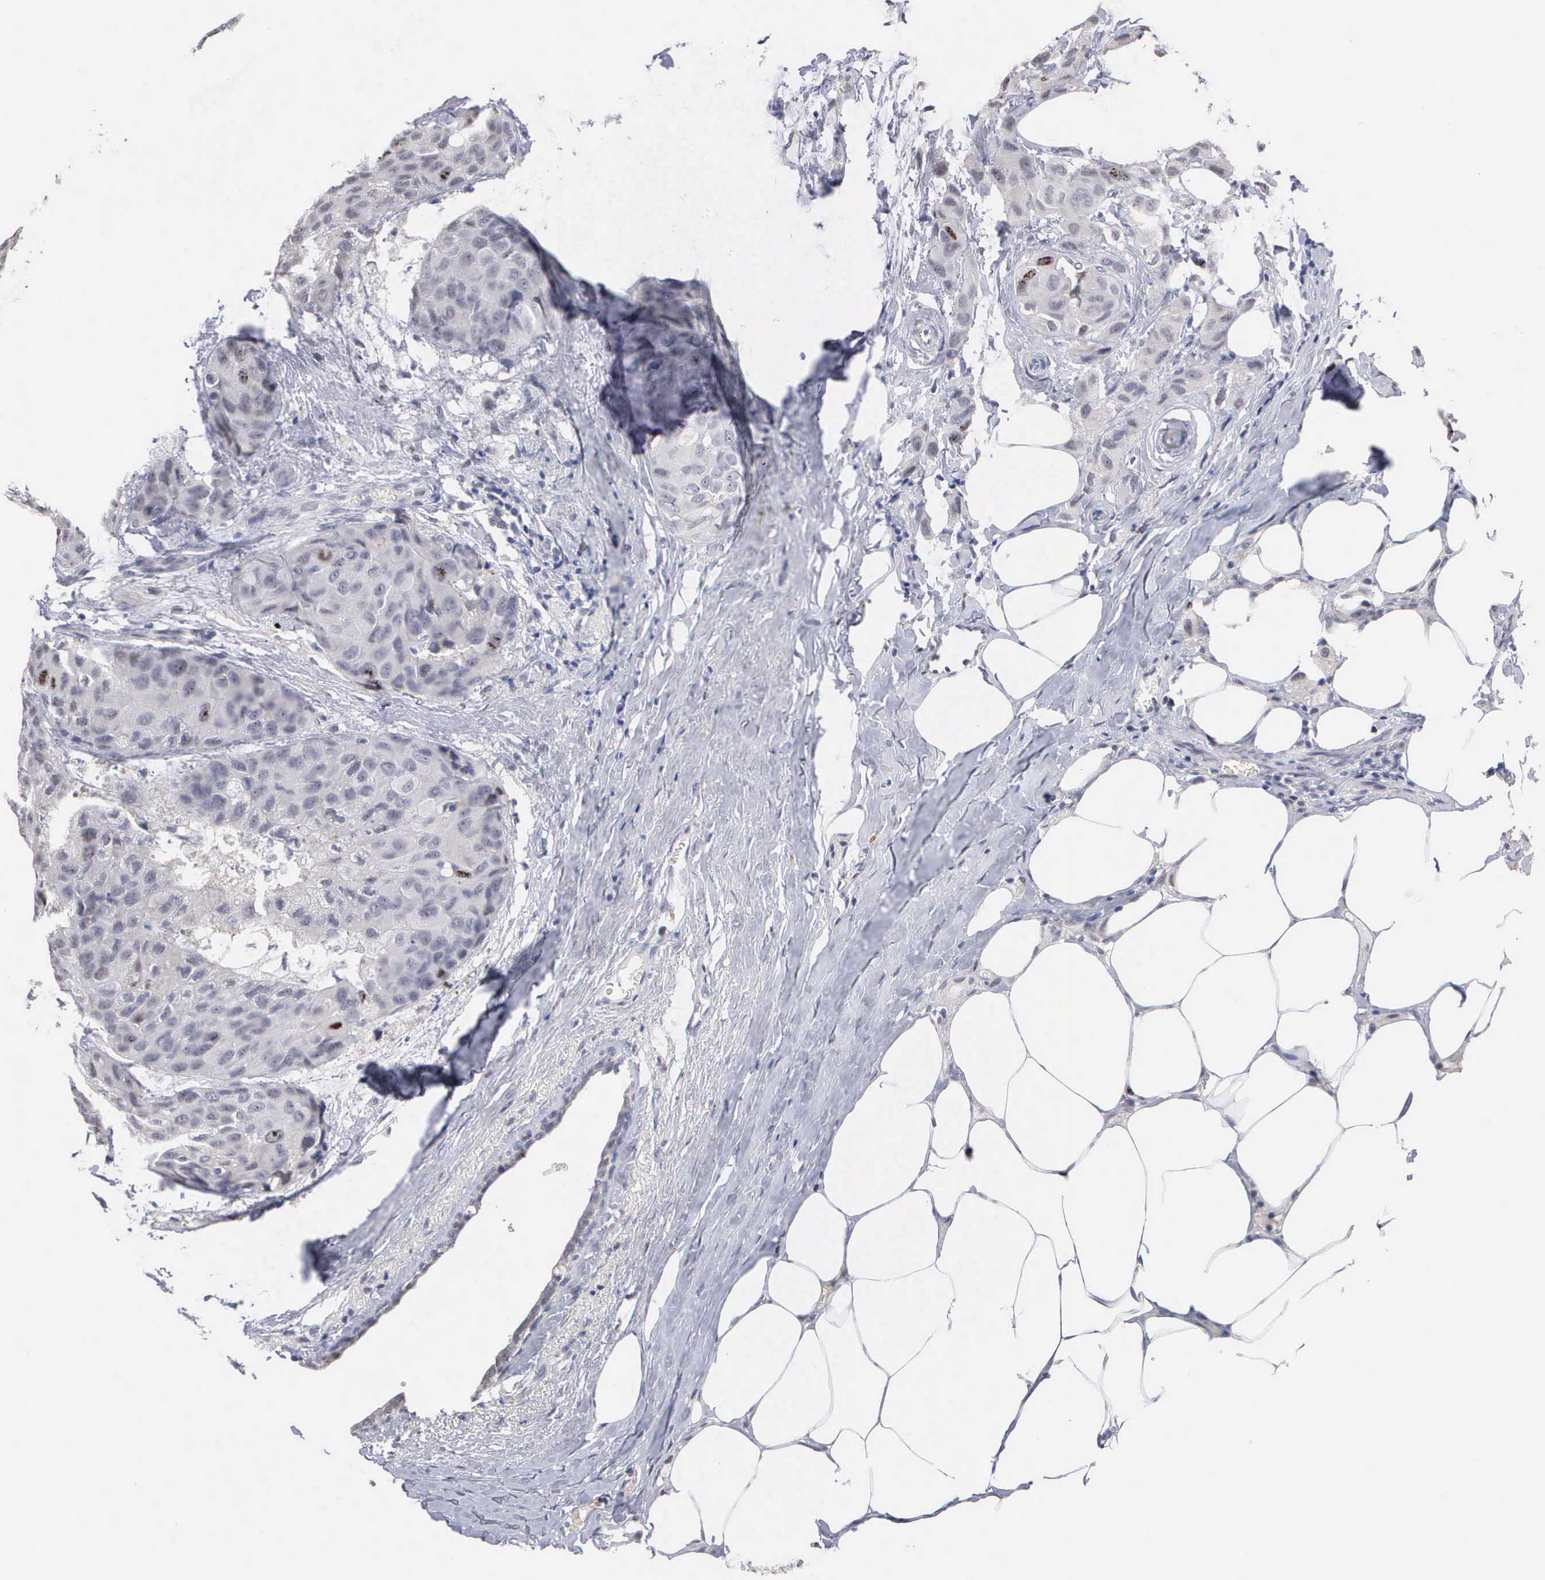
{"staining": {"intensity": "moderate", "quantity": "<25%", "location": "nuclear"}, "tissue": "breast cancer", "cell_type": "Tumor cells", "image_type": "cancer", "snomed": [{"axis": "morphology", "description": "Duct carcinoma"}, {"axis": "topography", "description": "Breast"}], "caption": "Immunohistochemical staining of human breast cancer (infiltrating ductal carcinoma) demonstrates low levels of moderate nuclear protein positivity in about <25% of tumor cells.", "gene": "KDM6A", "patient": {"sex": "female", "age": 68}}